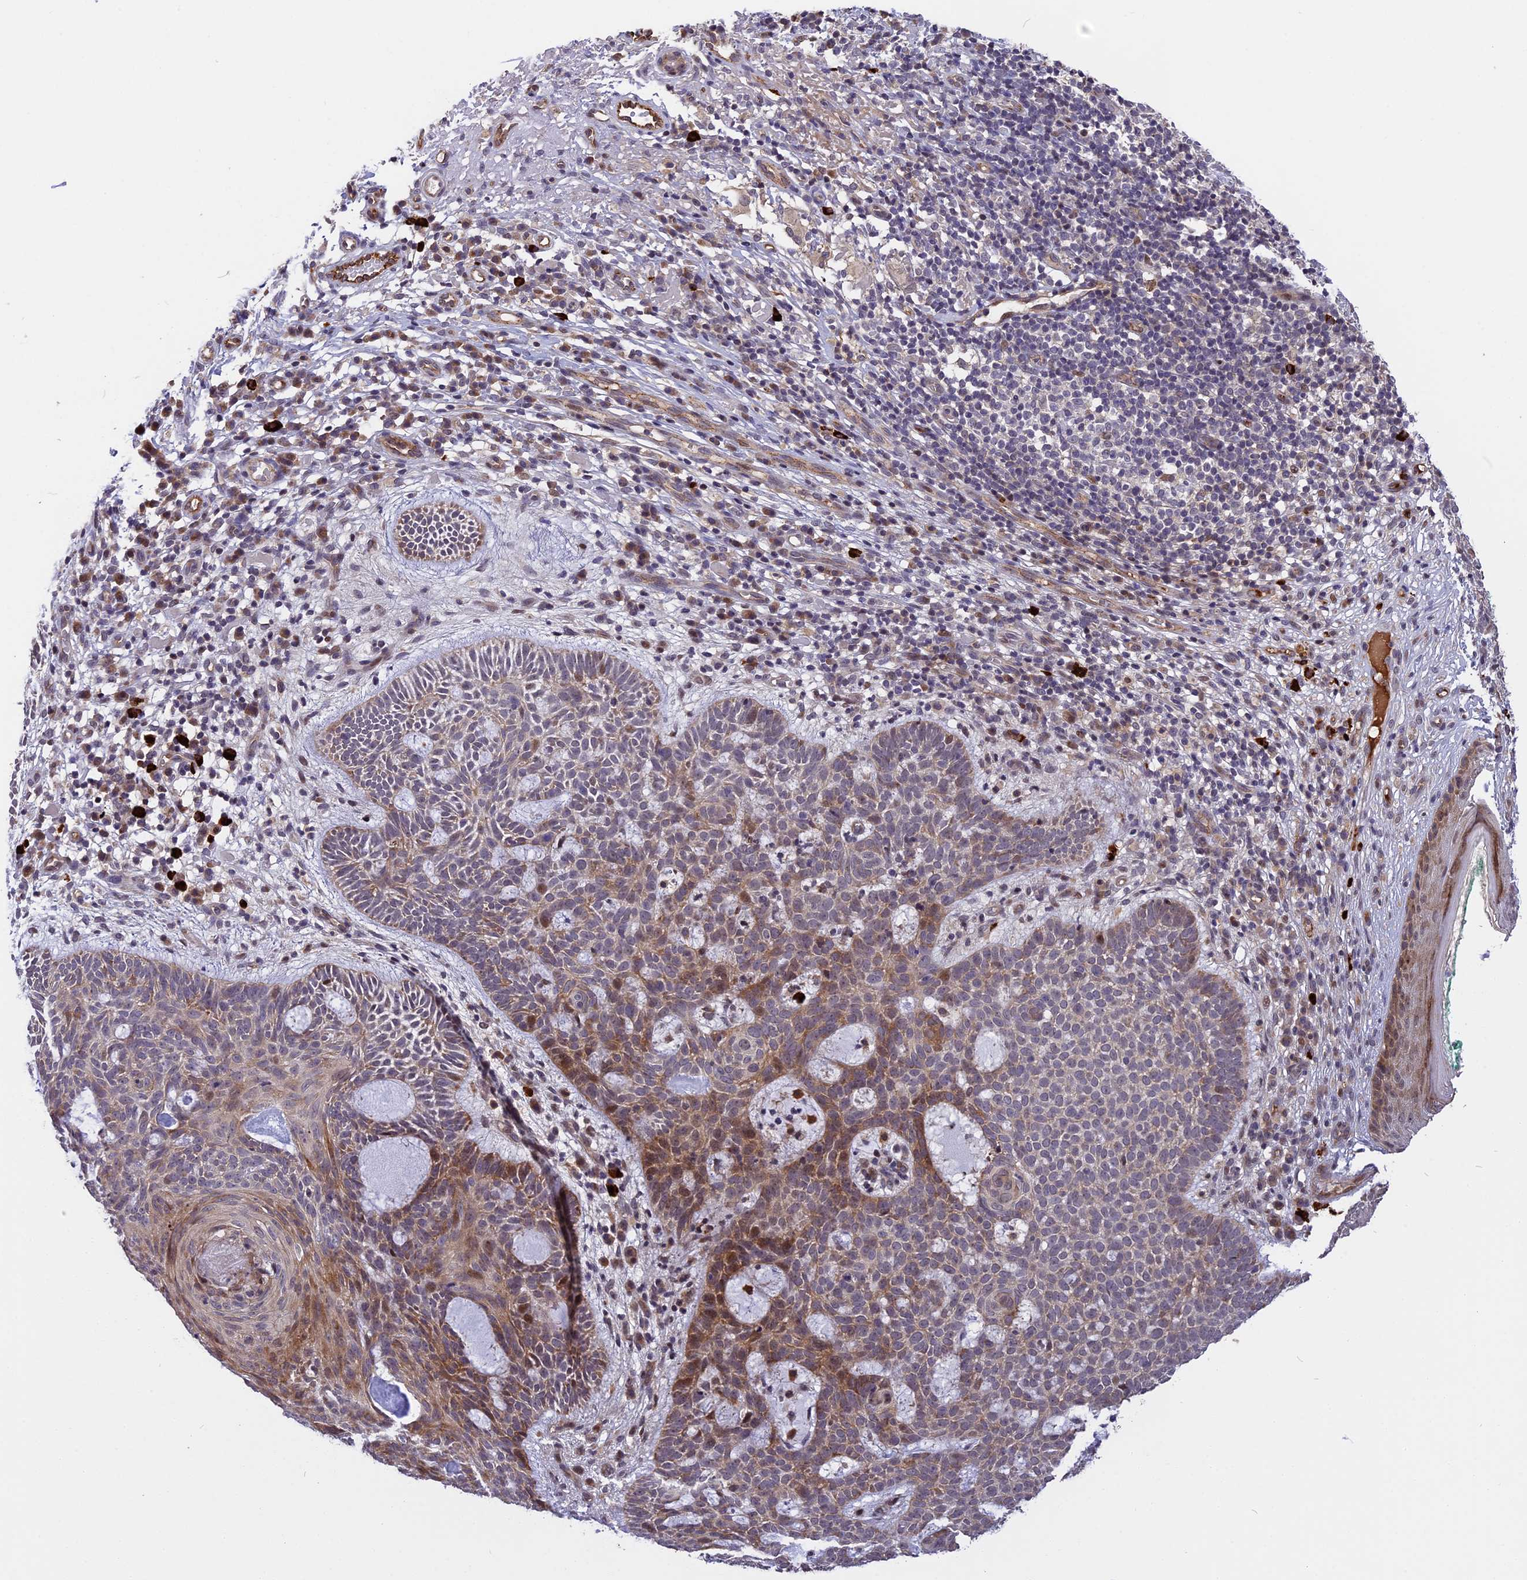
{"staining": {"intensity": "moderate", "quantity": "25%-75%", "location": "cytoplasmic/membranous,nuclear"}, "tissue": "skin cancer", "cell_type": "Tumor cells", "image_type": "cancer", "snomed": [{"axis": "morphology", "description": "Basal cell carcinoma"}, {"axis": "topography", "description": "Skin"}], "caption": "Immunohistochemistry (IHC) (DAB (3,3'-diaminobenzidine)) staining of human skin basal cell carcinoma shows moderate cytoplasmic/membranous and nuclear protein expression in about 25%-75% of tumor cells.", "gene": "MFSD2A", "patient": {"sex": "male", "age": 85}}